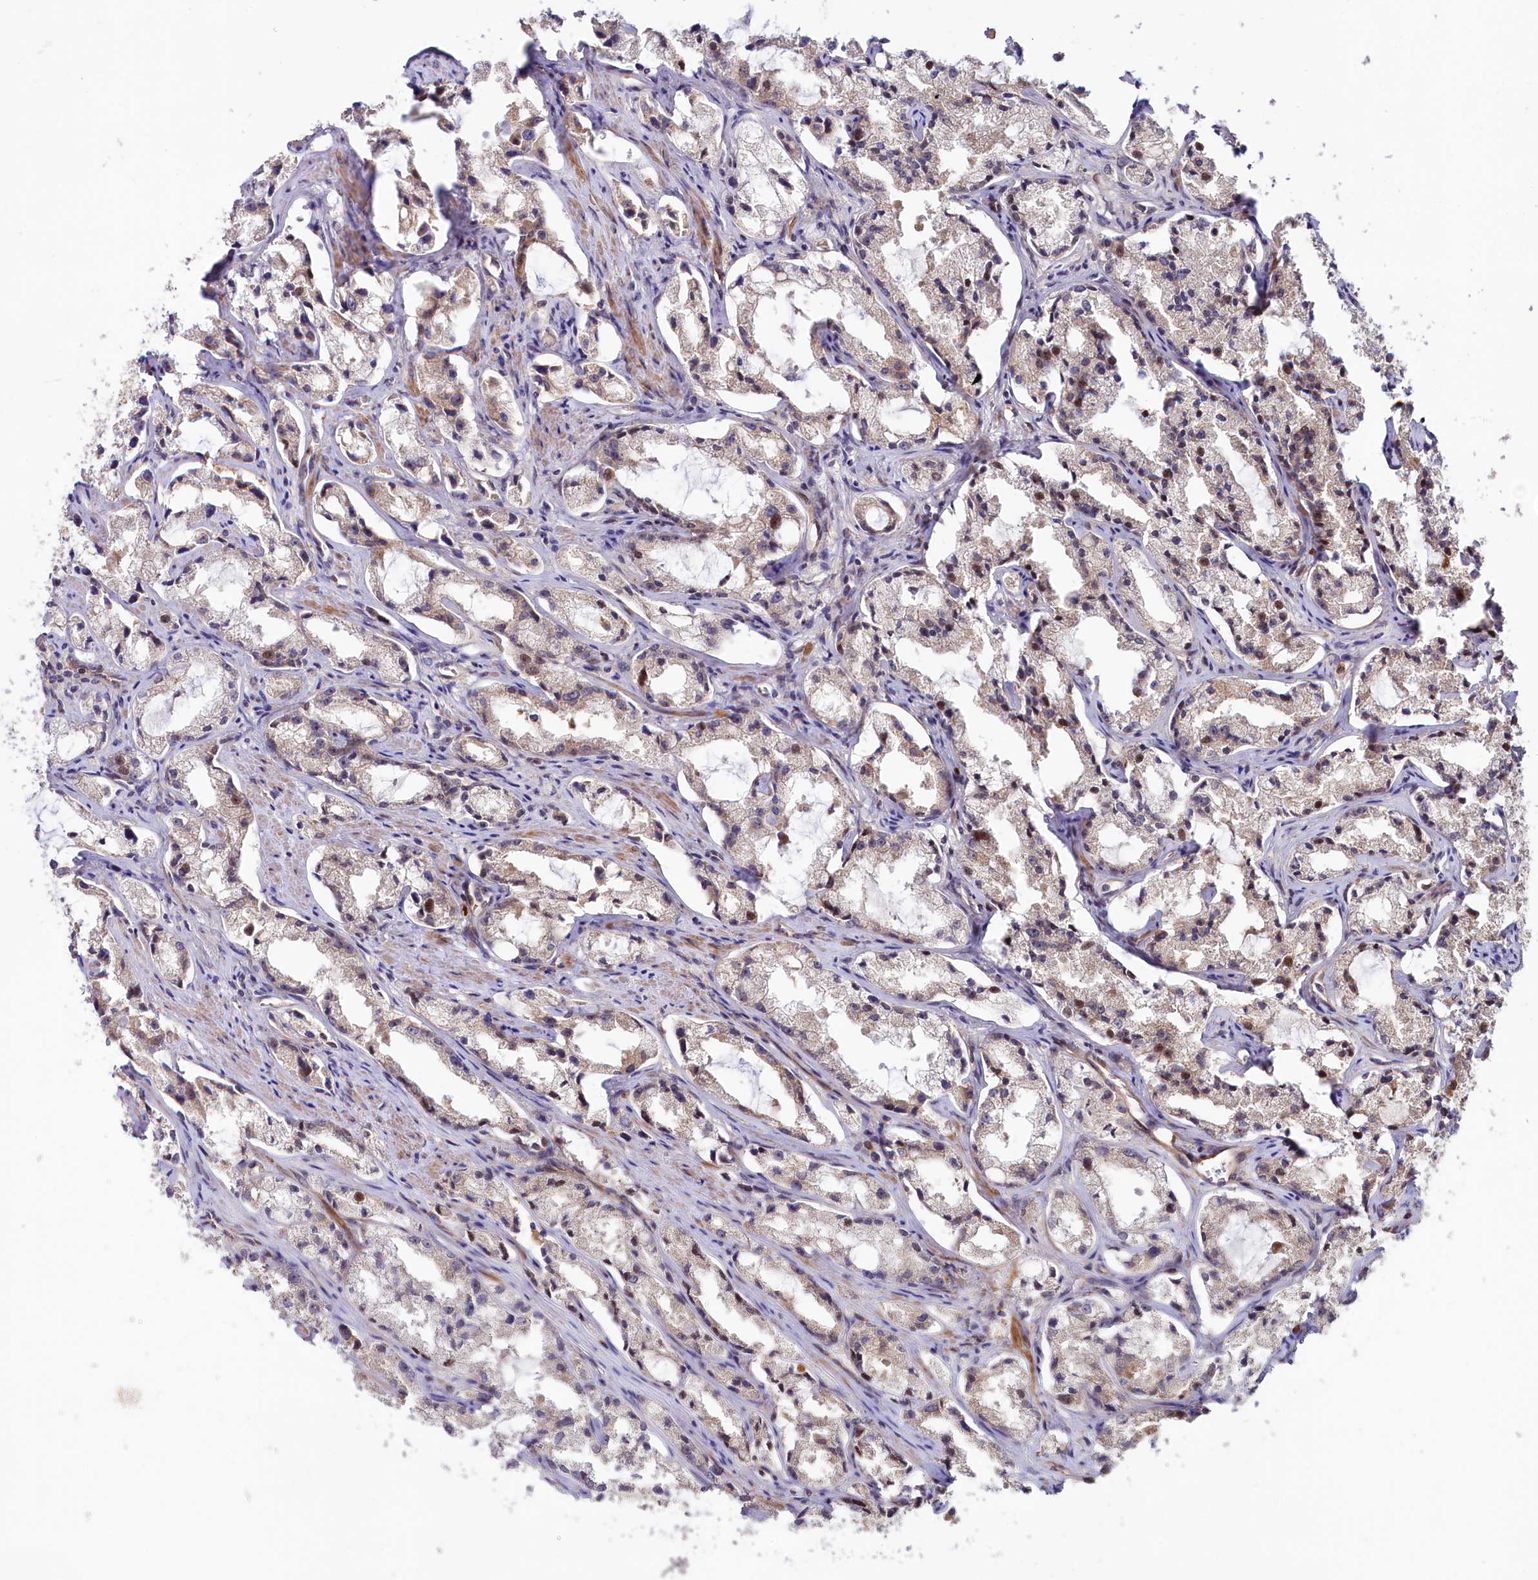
{"staining": {"intensity": "weak", "quantity": "25%-75%", "location": "cytoplasmic/membranous,nuclear"}, "tissue": "prostate cancer", "cell_type": "Tumor cells", "image_type": "cancer", "snomed": [{"axis": "morphology", "description": "Adenocarcinoma, High grade"}, {"axis": "topography", "description": "Prostate"}], "caption": "The photomicrograph displays staining of prostate high-grade adenocarcinoma, revealing weak cytoplasmic/membranous and nuclear protein positivity (brown color) within tumor cells. Nuclei are stained in blue.", "gene": "NEDD1", "patient": {"sex": "male", "age": 66}}